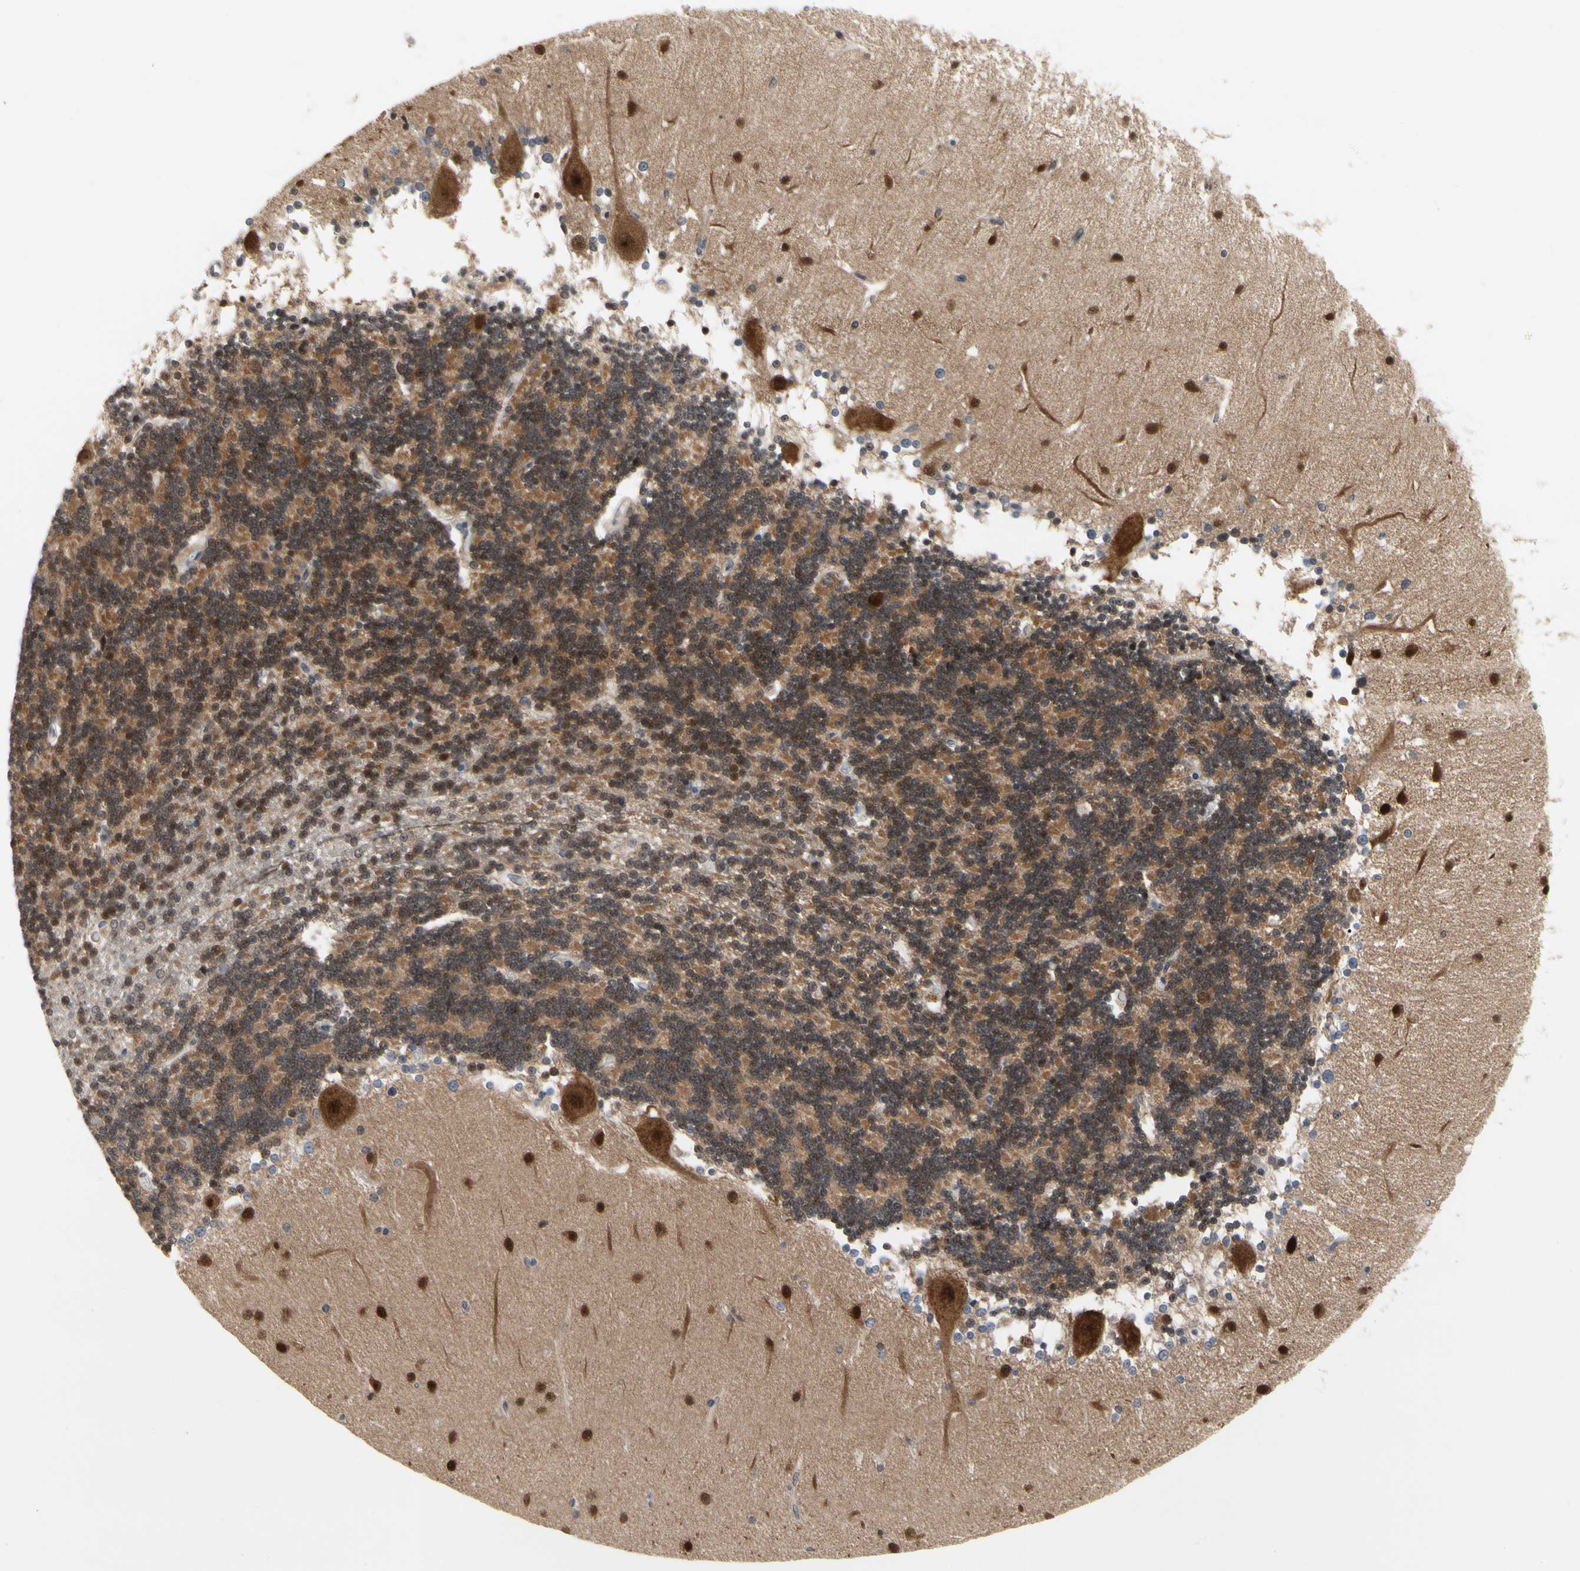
{"staining": {"intensity": "moderate", "quantity": ">75%", "location": "cytoplasmic/membranous,nuclear"}, "tissue": "cerebellum", "cell_type": "Cells in granular layer", "image_type": "normal", "snomed": [{"axis": "morphology", "description": "Normal tissue, NOS"}, {"axis": "topography", "description": "Cerebellum"}], "caption": "Protein staining by immunohistochemistry demonstrates moderate cytoplasmic/membranous,nuclear positivity in about >75% of cells in granular layer in normal cerebellum.", "gene": "CDK5", "patient": {"sex": "female", "age": 54}}